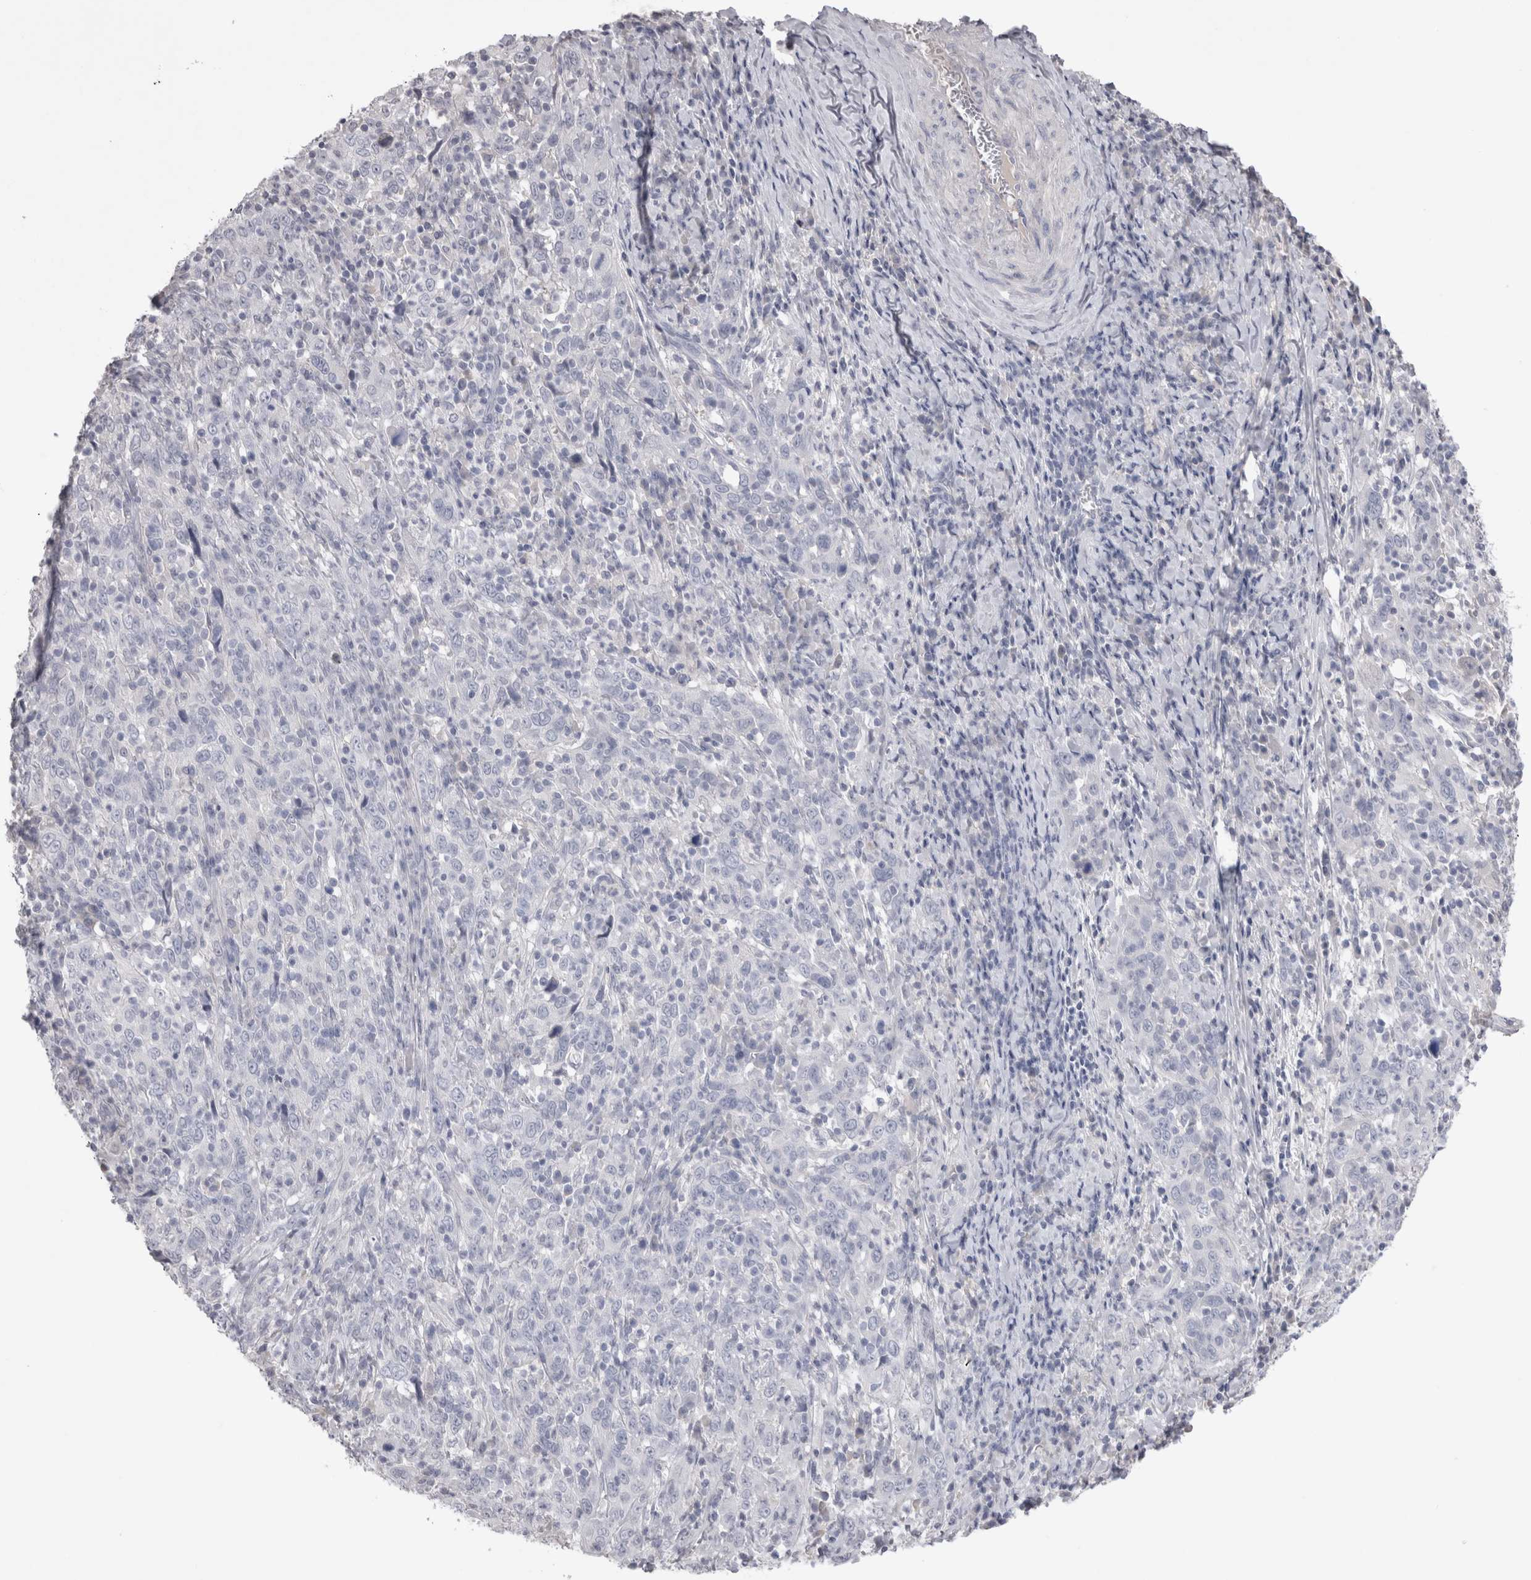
{"staining": {"intensity": "negative", "quantity": "none", "location": "none"}, "tissue": "cervical cancer", "cell_type": "Tumor cells", "image_type": "cancer", "snomed": [{"axis": "morphology", "description": "Squamous cell carcinoma, NOS"}, {"axis": "topography", "description": "Cervix"}], "caption": "DAB (3,3'-diaminobenzidine) immunohistochemical staining of squamous cell carcinoma (cervical) shows no significant staining in tumor cells.", "gene": "ADAM2", "patient": {"sex": "female", "age": 46}}